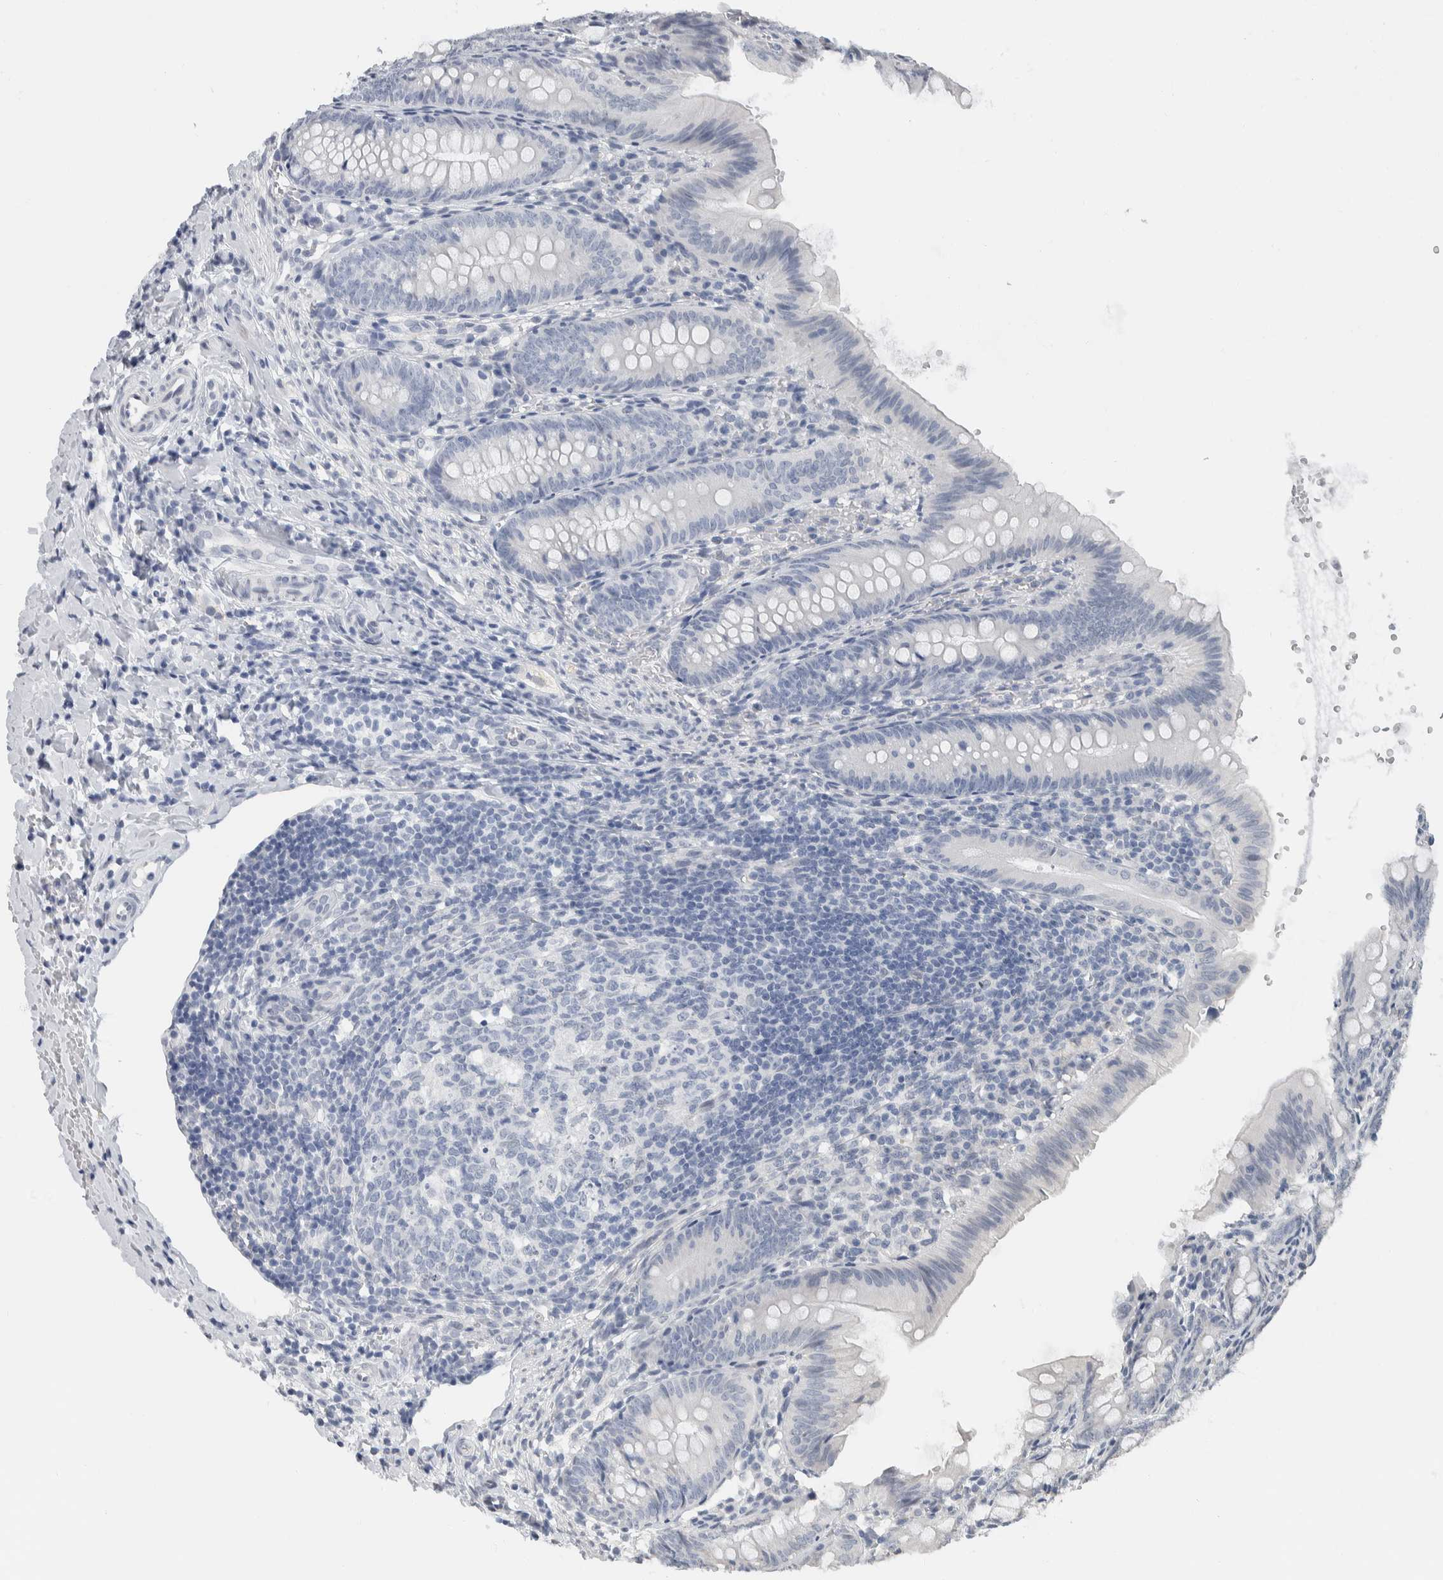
{"staining": {"intensity": "negative", "quantity": "none", "location": "none"}, "tissue": "appendix", "cell_type": "Glandular cells", "image_type": "normal", "snomed": [{"axis": "morphology", "description": "Normal tissue, NOS"}, {"axis": "topography", "description": "Appendix"}], "caption": "Immunohistochemistry of benign appendix displays no positivity in glandular cells. The staining is performed using DAB (3,3'-diaminobenzidine) brown chromogen with nuclei counter-stained in using hematoxylin.", "gene": "NEFM", "patient": {"sex": "male", "age": 1}}